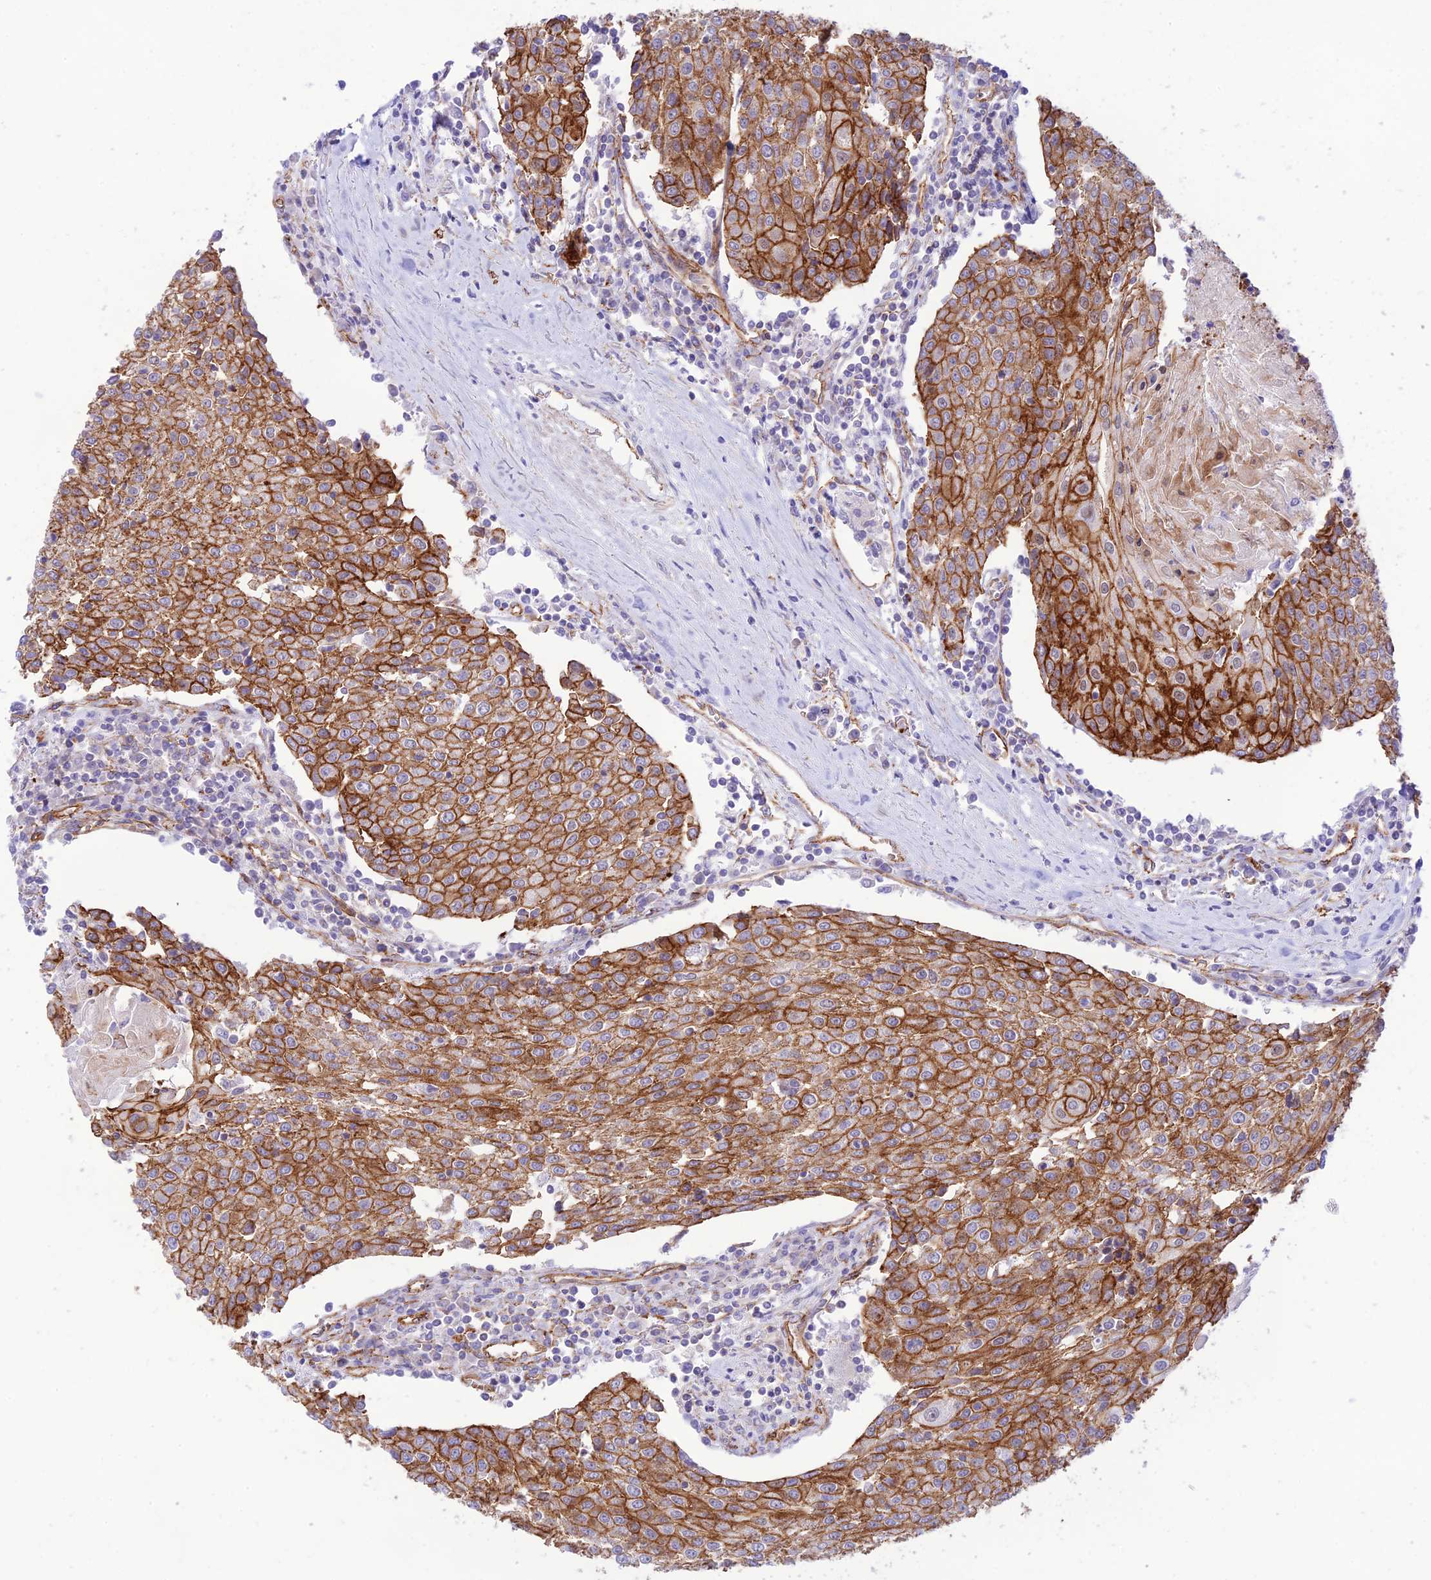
{"staining": {"intensity": "strong", "quantity": ">75%", "location": "cytoplasmic/membranous"}, "tissue": "urothelial cancer", "cell_type": "Tumor cells", "image_type": "cancer", "snomed": [{"axis": "morphology", "description": "Urothelial carcinoma, High grade"}, {"axis": "topography", "description": "Urinary bladder"}], "caption": "A histopathology image of human high-grade urothelial carcinoma stained for a protein displays strong cytoplasmic/membranous brown staining in tumor cells.", "gene": "YPEL5", "patient": {"sex": "female", "age": 85}}